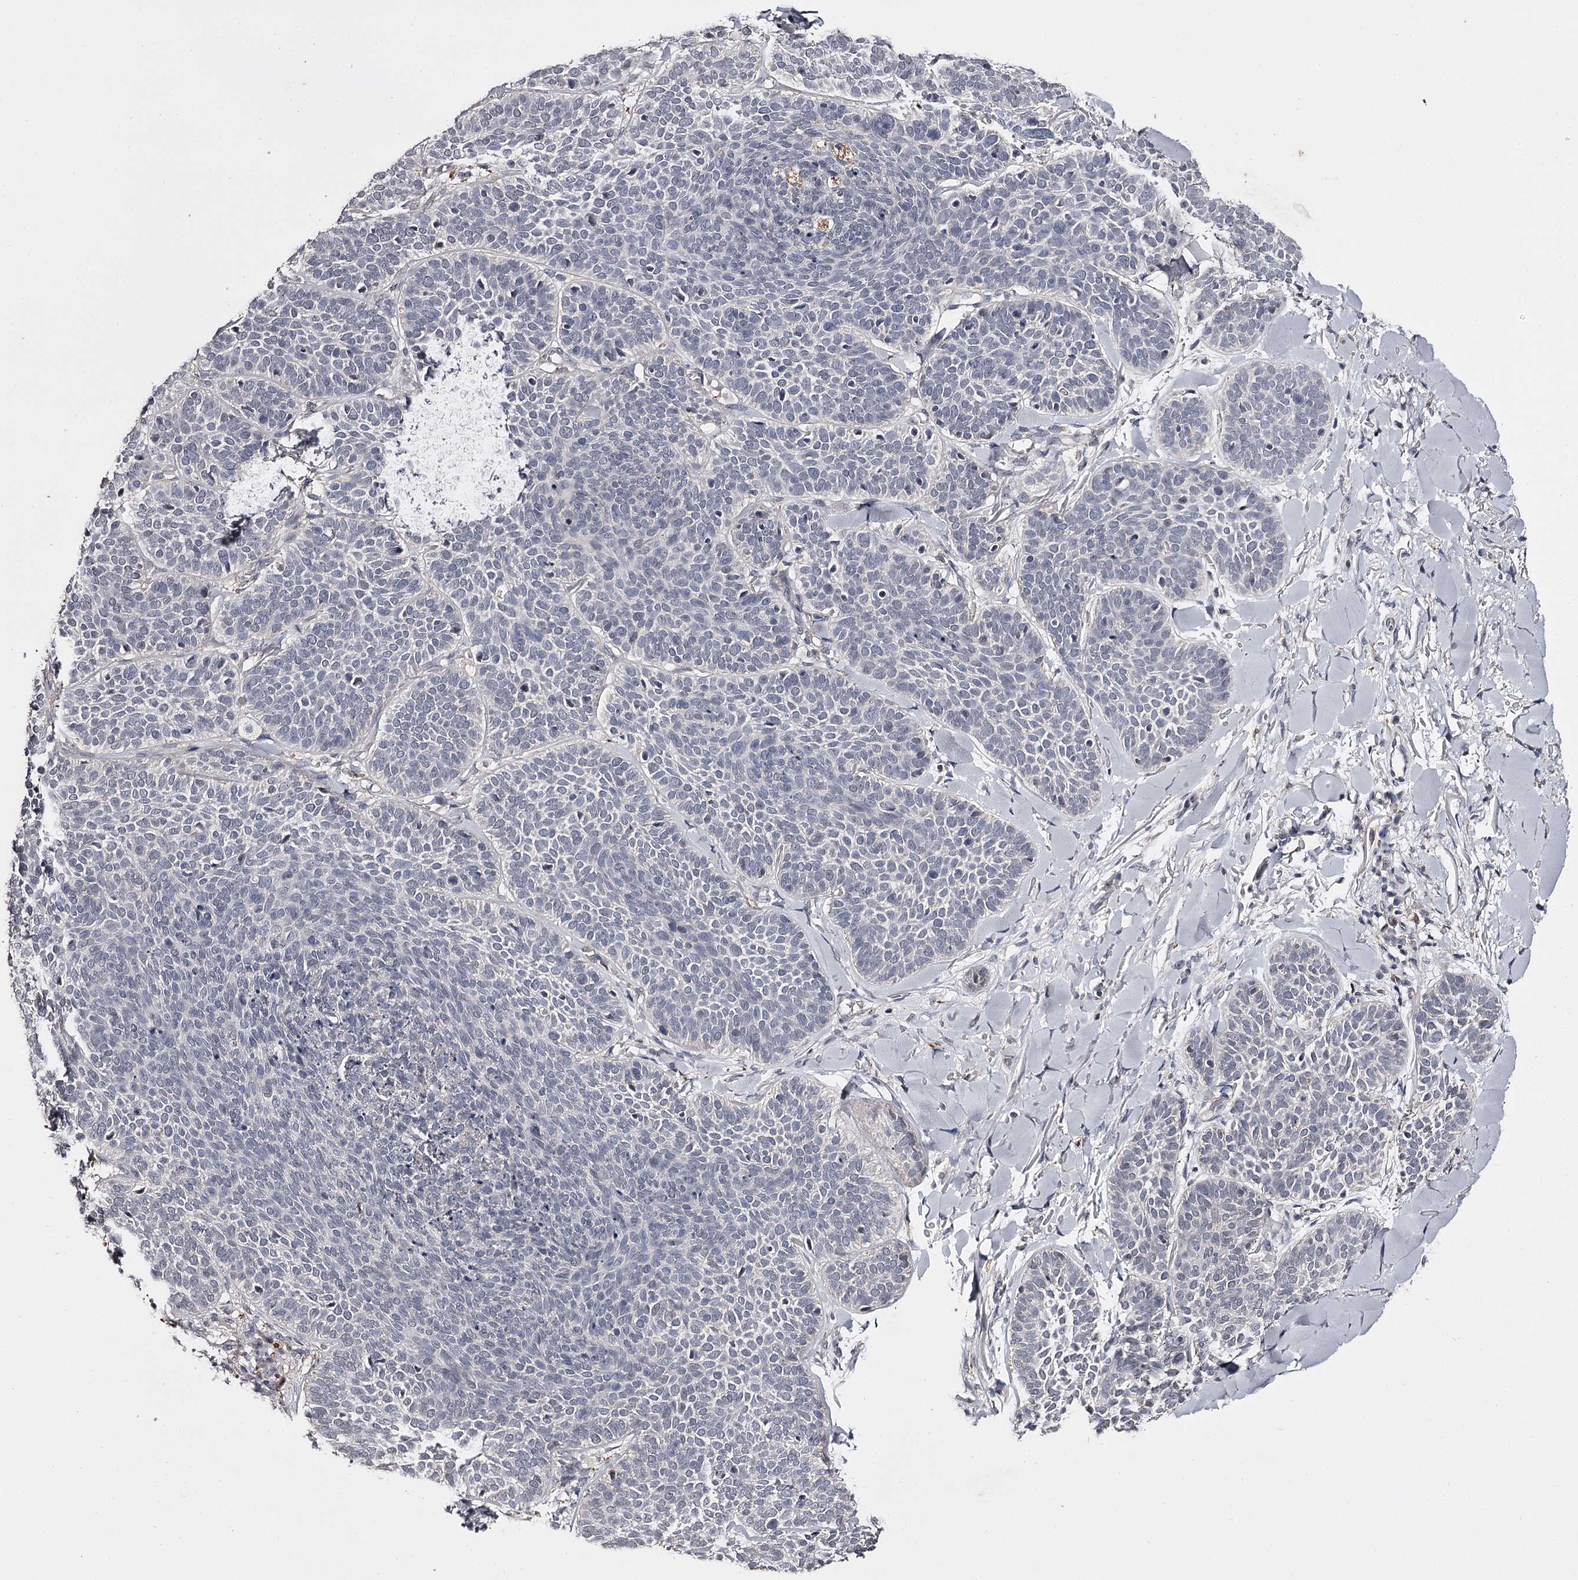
{"staining": {"intensity": "negative", "quantity": "none", "location": "none"}, "tissue": "skin cancer", "cell_type": "Tumor cells", "image_type": "cancer", "snomed": [{"axis": "morphology", "description": "Basal cell carcinoma"}, {"axis": "topography", "description": "Skin"}], "caption": "High magnification brightfield microscopy of skin basal cell carcinoma stained with DAB (brown) and counterstained with hematoxylin (blue): tumor cells show no significant expression.", "gene": "SLC32A1", "patient": {"sex": "male", "age": 85}}